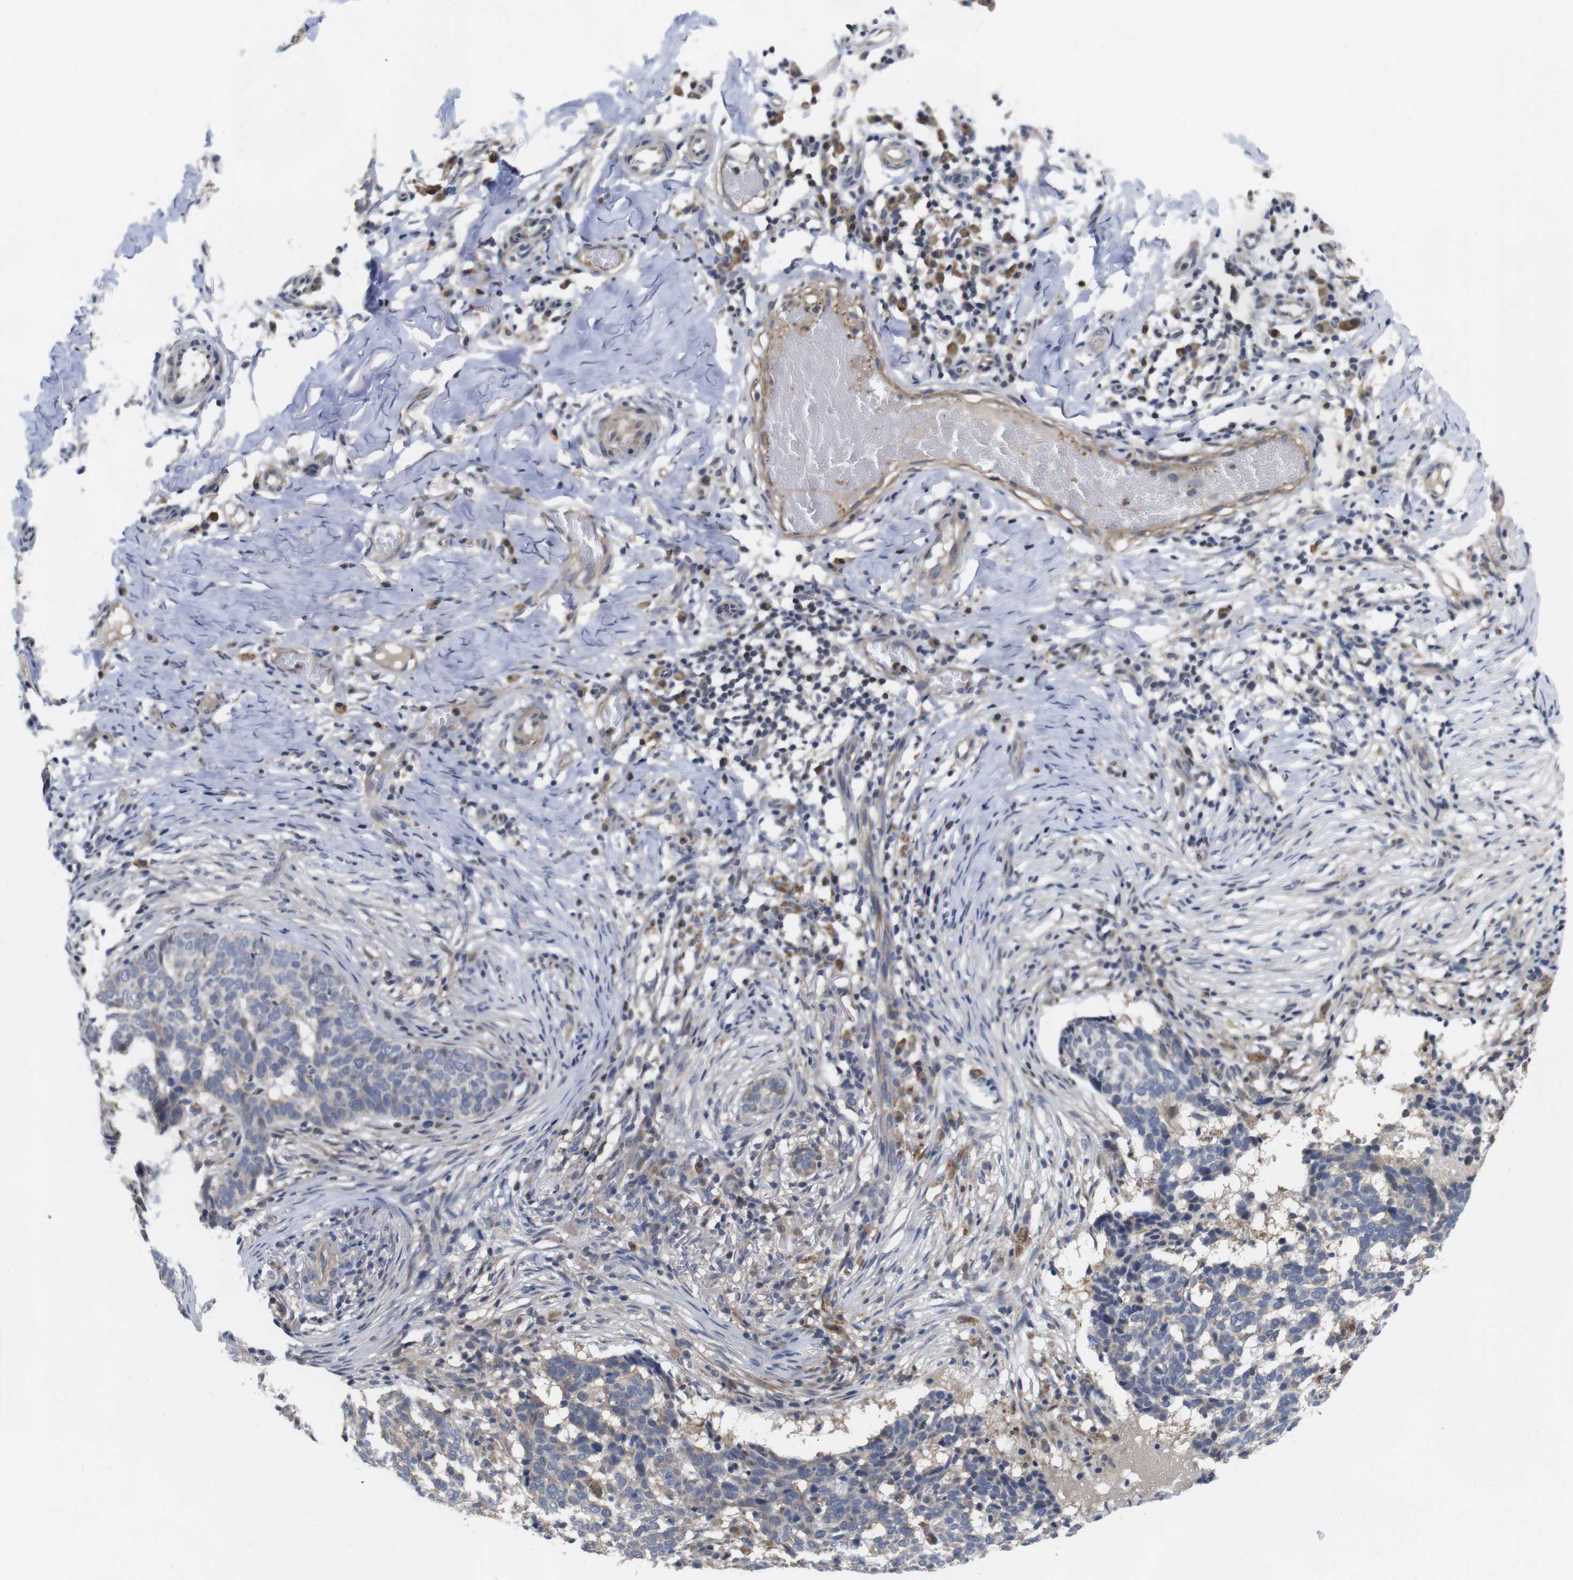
{"staining": {"intensity": "weak", "quantity": "25%-75%", "location": "cytoplasmic/membranous"}, "tissue": "skin cancer", "cell_type": "Tumor cells", "image_type": "cancer", "snomed": [{"axis": "morphology", "description": "Basal cell carcinoma"}, {"axis": "topography", "description": "Skin"}], "caption": "A low amount of weak cytoplasmic/membranous staining is identified in approximately 25%-75% of tumor cells in skin basal cell carcinoma tissue.", "gene": "FNTA", "patient": {"sex": "male", "age": 85}}